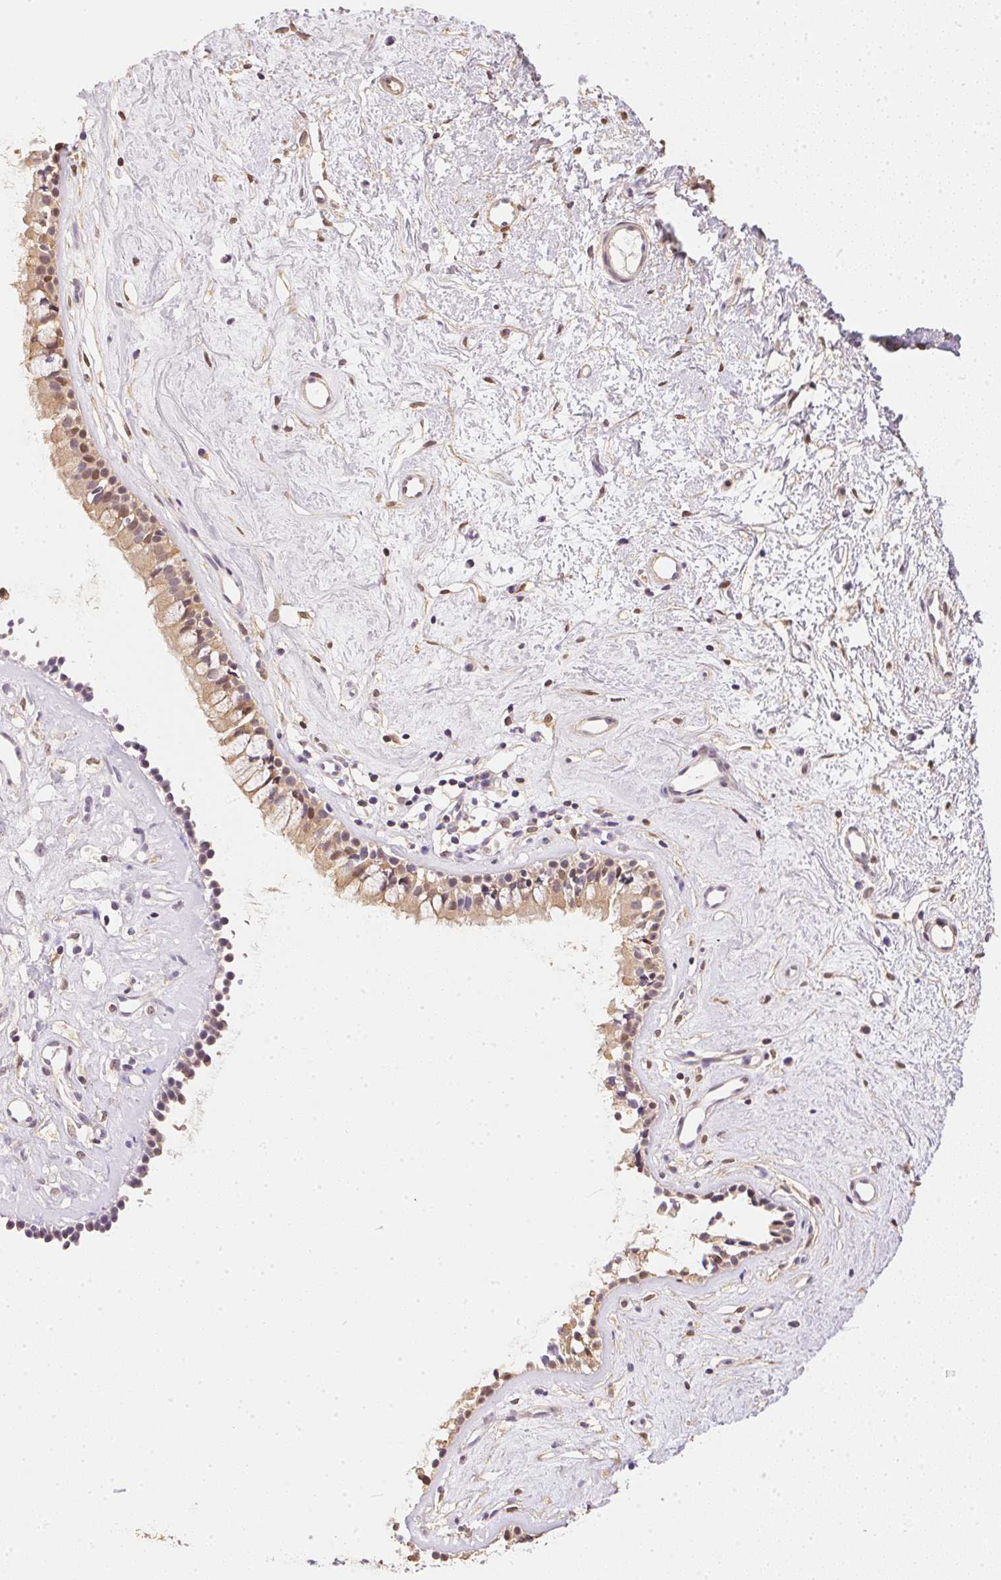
{"staining": {"intensity": "weak", "quantity": "25%-75%", "location": "cytoplasmic/membranous"}, "tissue": "nasopharynx", "cell_type": "Respiratory epithelial cells", "image_type": "normal", "snomed": [{"axis": "morphology", "description": "Normal tissue, NOS"}, {"axis": "topography", "description": "Nasopharynx"}], "caption": "A low amount of weak cytoplasmic/membranous expression is present in about 25%-75% of respiratory epithelial cells in unremarkable nasopharynx.", "gene": "S100A3", "patient": {"sex": "female", "age": 52}}